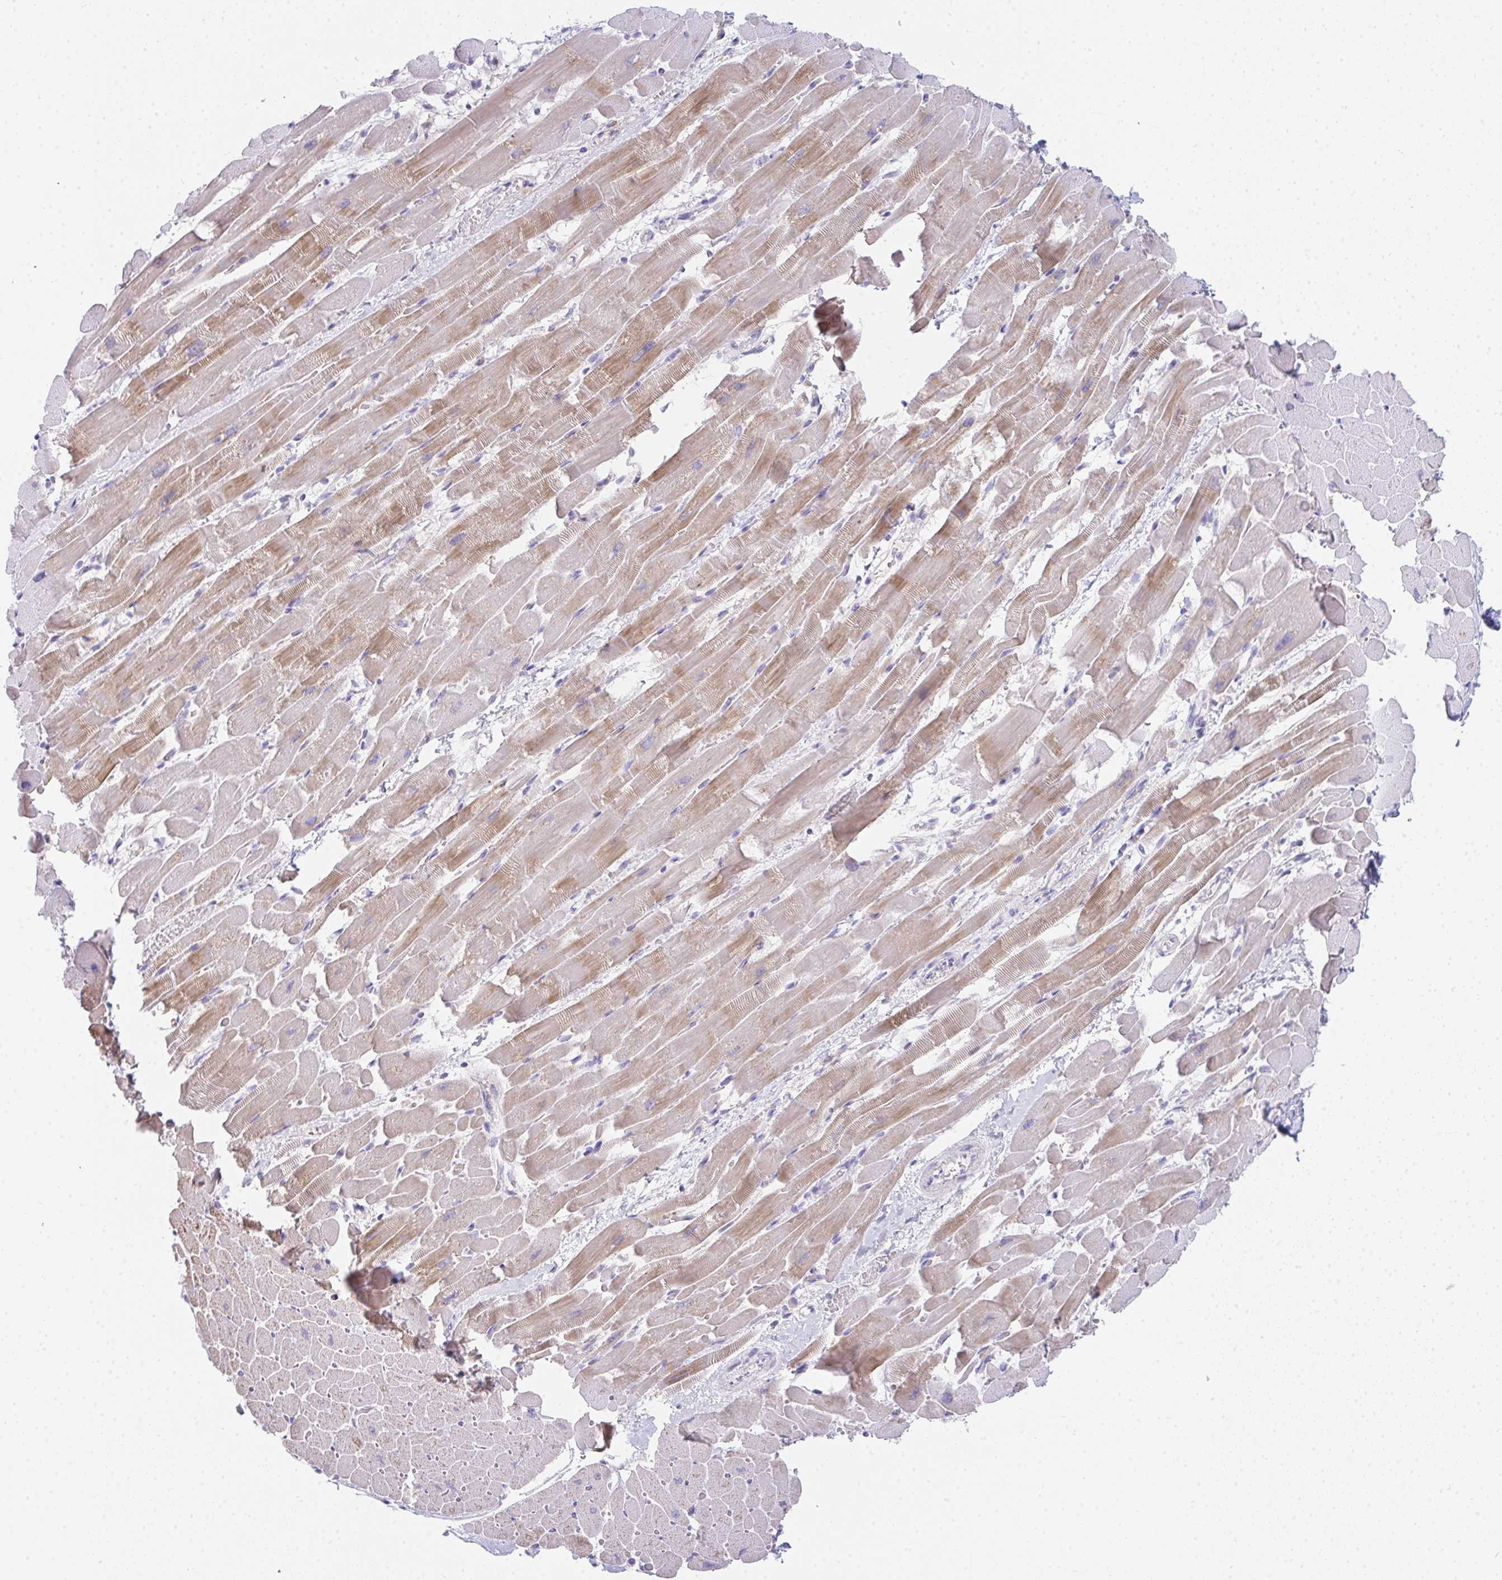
{"staining": {"intensity": "moderate", "quantity": ">75%", "location": "cytoplasmic/membranous"}, "tissue": "heart muscle", "cell_type": "Cardiomyocytes", "image_type": "normal", "snomed": [{"axis": "morphology", "description": "Normal tissue, NOS"}, {"axis": "topography", "description": "Heart"}], "caption": "This is a photomicrograph of immunohistochemistry staining of benign heart muscle, which shows moderate expression in the cytoplasmic/membranous of cardiomyocytes.", "gene": "RLF", "patient": {"sex": "male", "age": 37}}